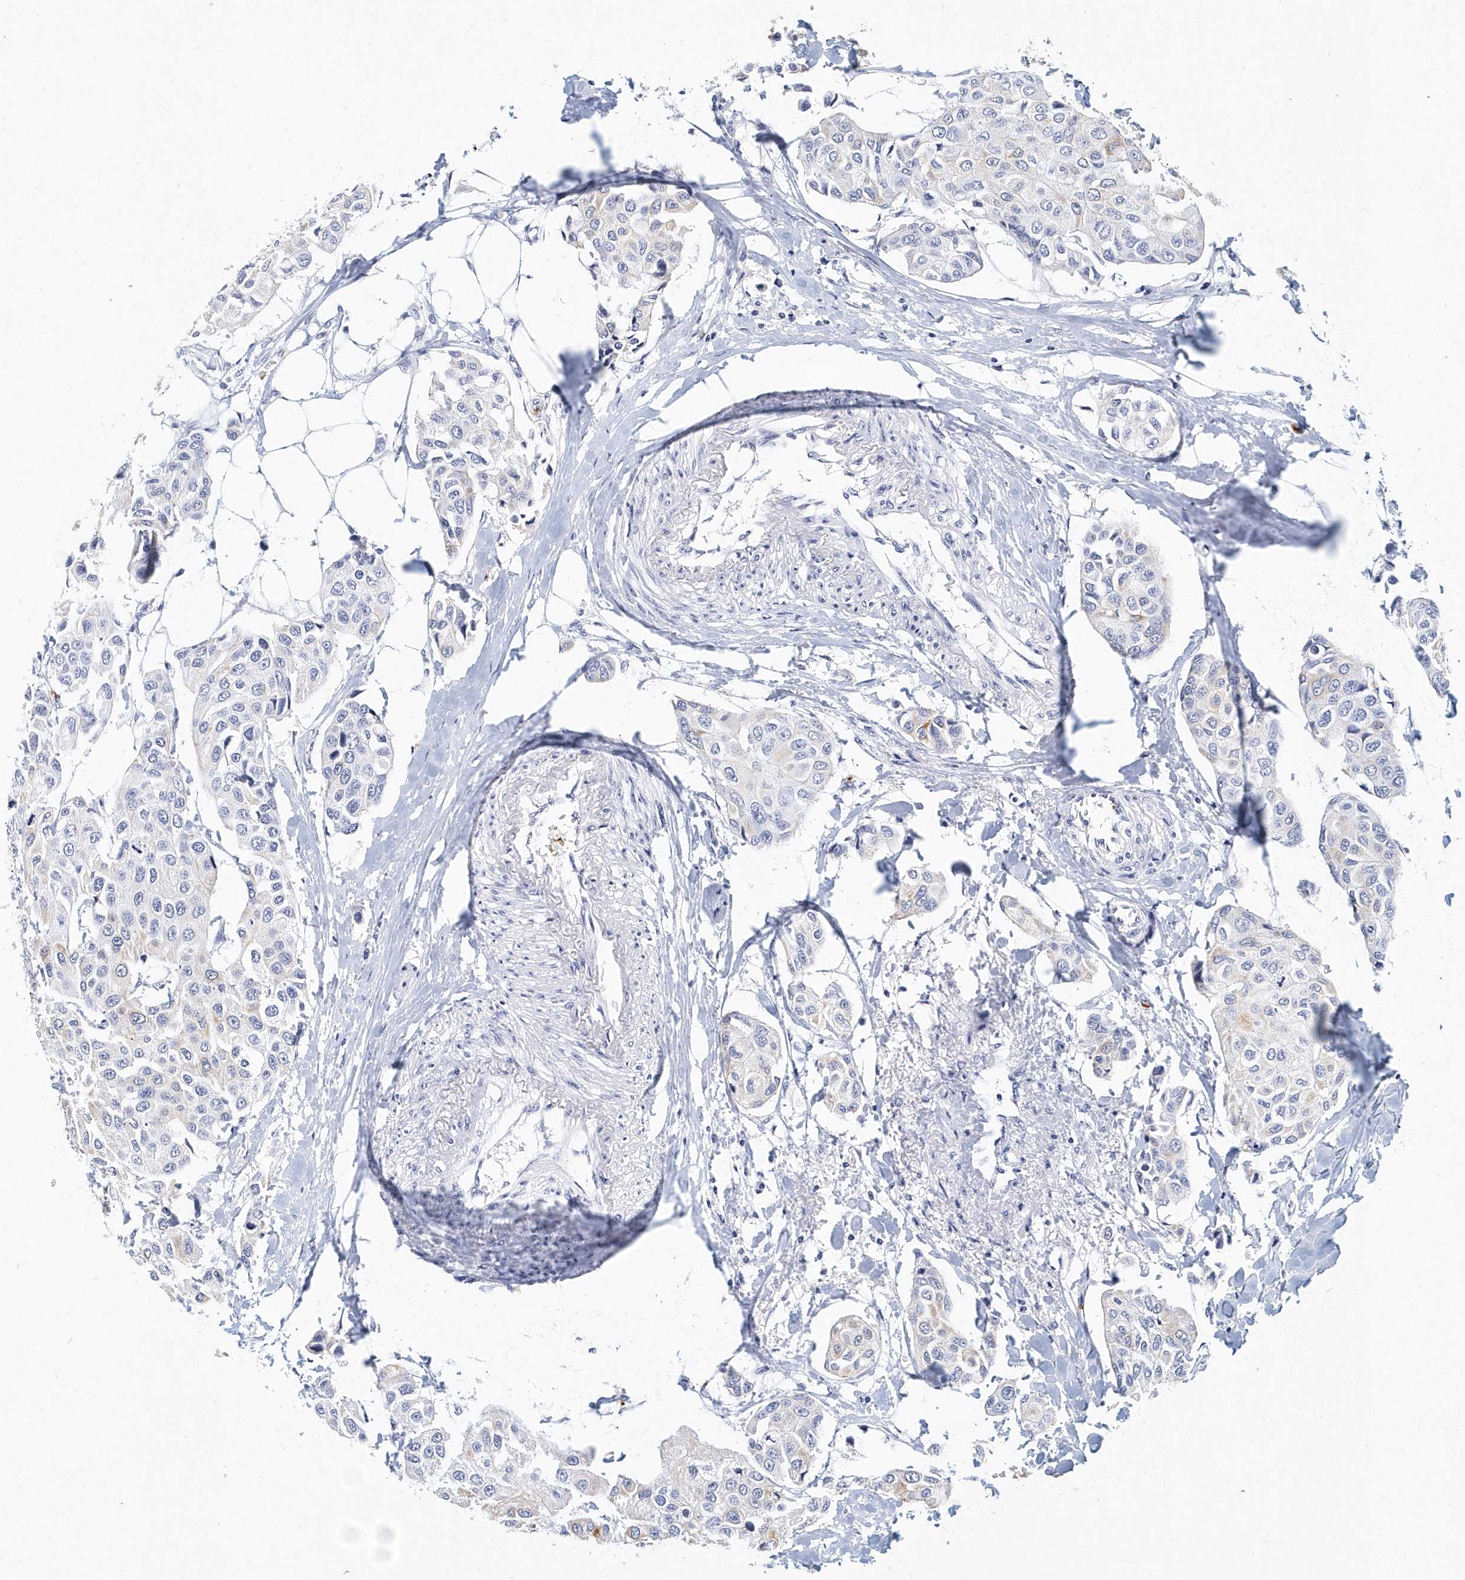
{"staining": {"intensity": "negative", "quantity": "none", "location": "none"}, "tissue": "breast cancer", "cell_type": "Tumor cells", "image_type": "cancer", "snomed": [{"axis": "morphology", "description": "Duct carcinoma"}, {"axis": "topography", "description": "Breast"}], "caption": "Tumor cells show no significant protein staining in breast invasive ductal carcinoma.", "gene": "ITGA2B", "patient": {"sex": "female", "age": 80}}